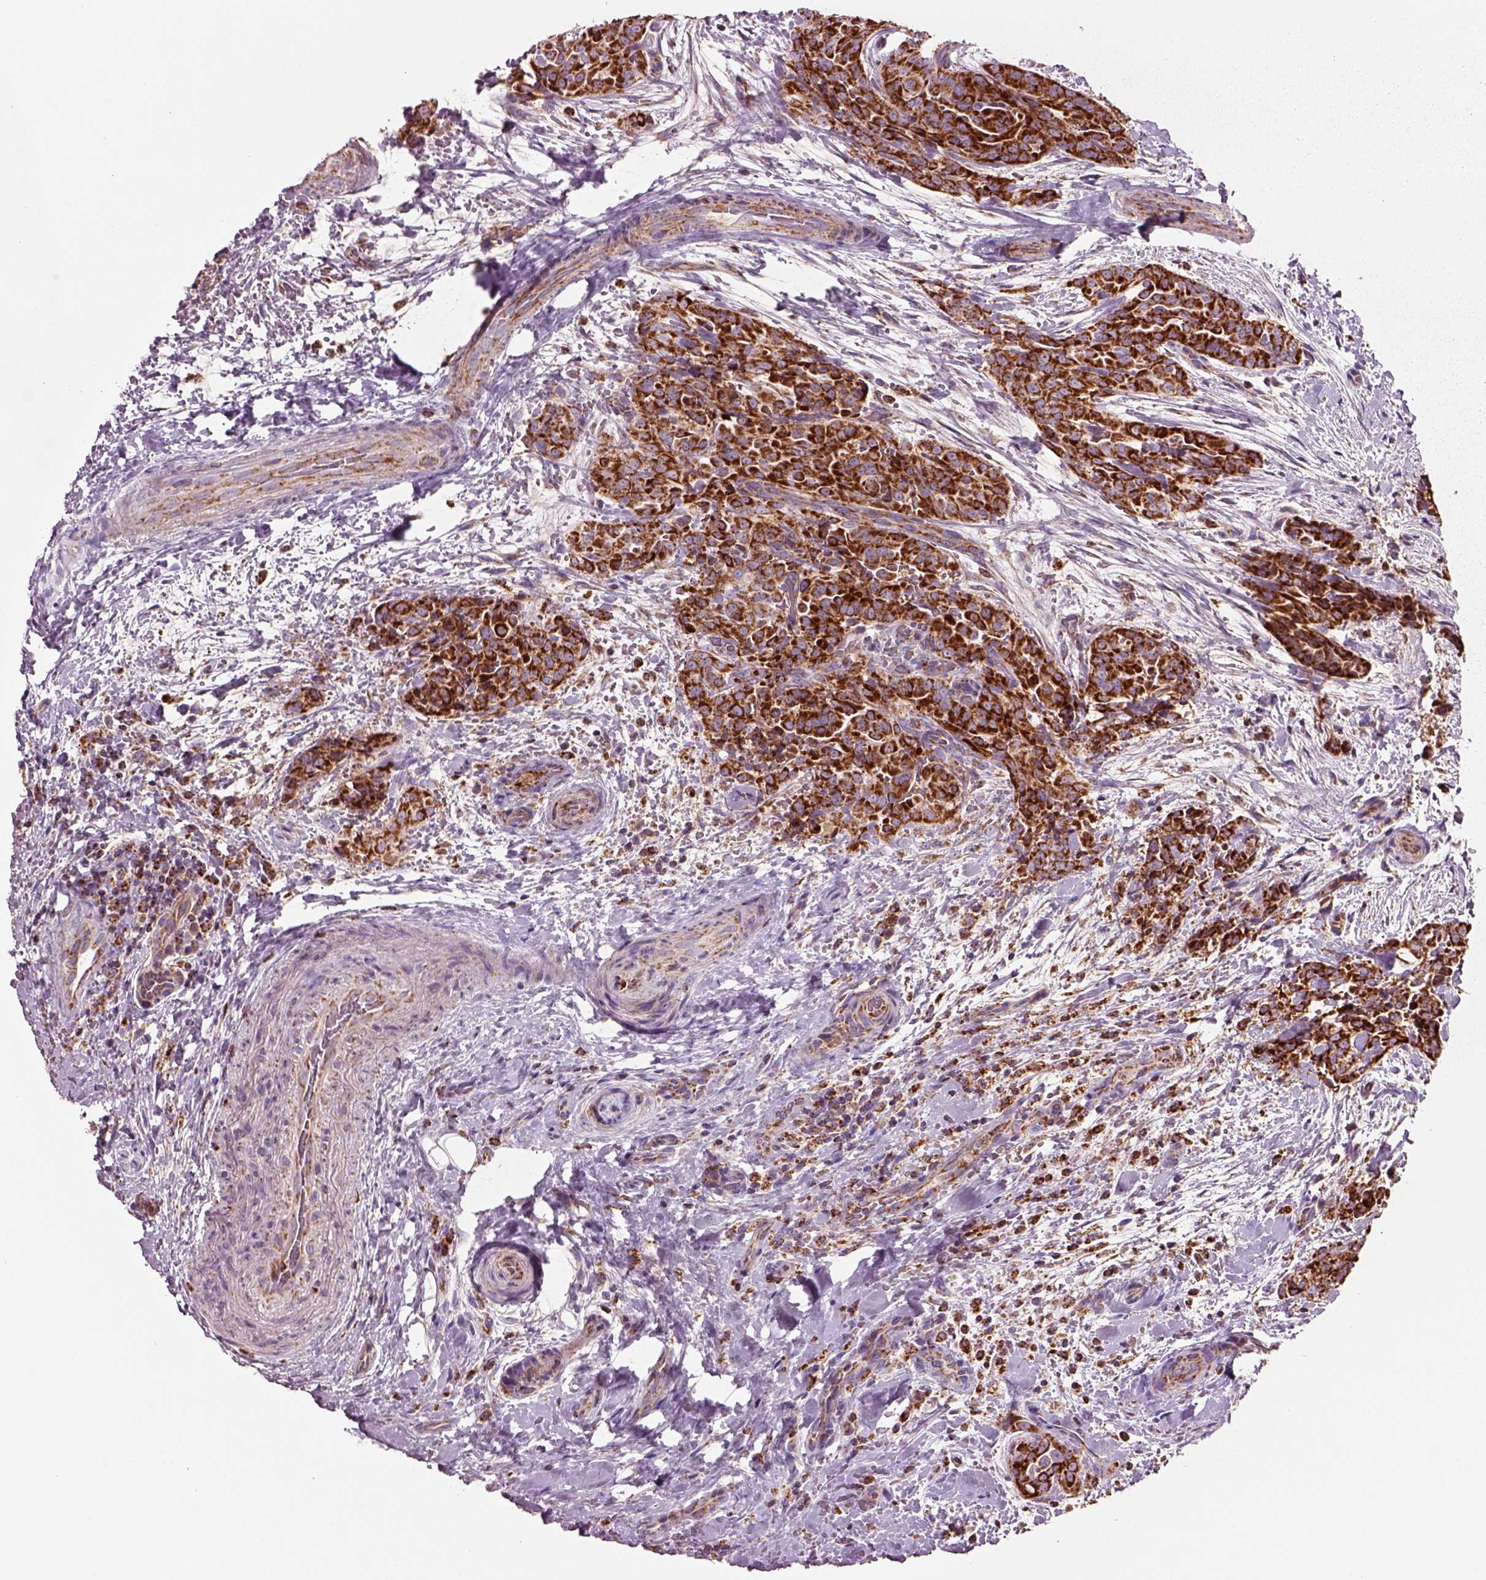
{"staining": {"intensity": "strong", "quantity": ">75%", "location": "cytoplasmic/membranous"}, "tissue": "thyroid cancer", "cell_type": "Tumor cells", "image_type": "cancer", "snomed": [{"axis": "morphology", "description": "Papillary adenocarcinoma, NOS"}, {"axis": "topography", "description": "Thyroid gland"}], "caption": "IHC (DAB) staining of human thyroid cancer (papillary adenocarcinoma) displays strong cytoplasmic/membranous protein staining in approximately >75% of tumor cells.", "gene": "SLC25A24", "patient": {"sex": "male", "age": 61}}